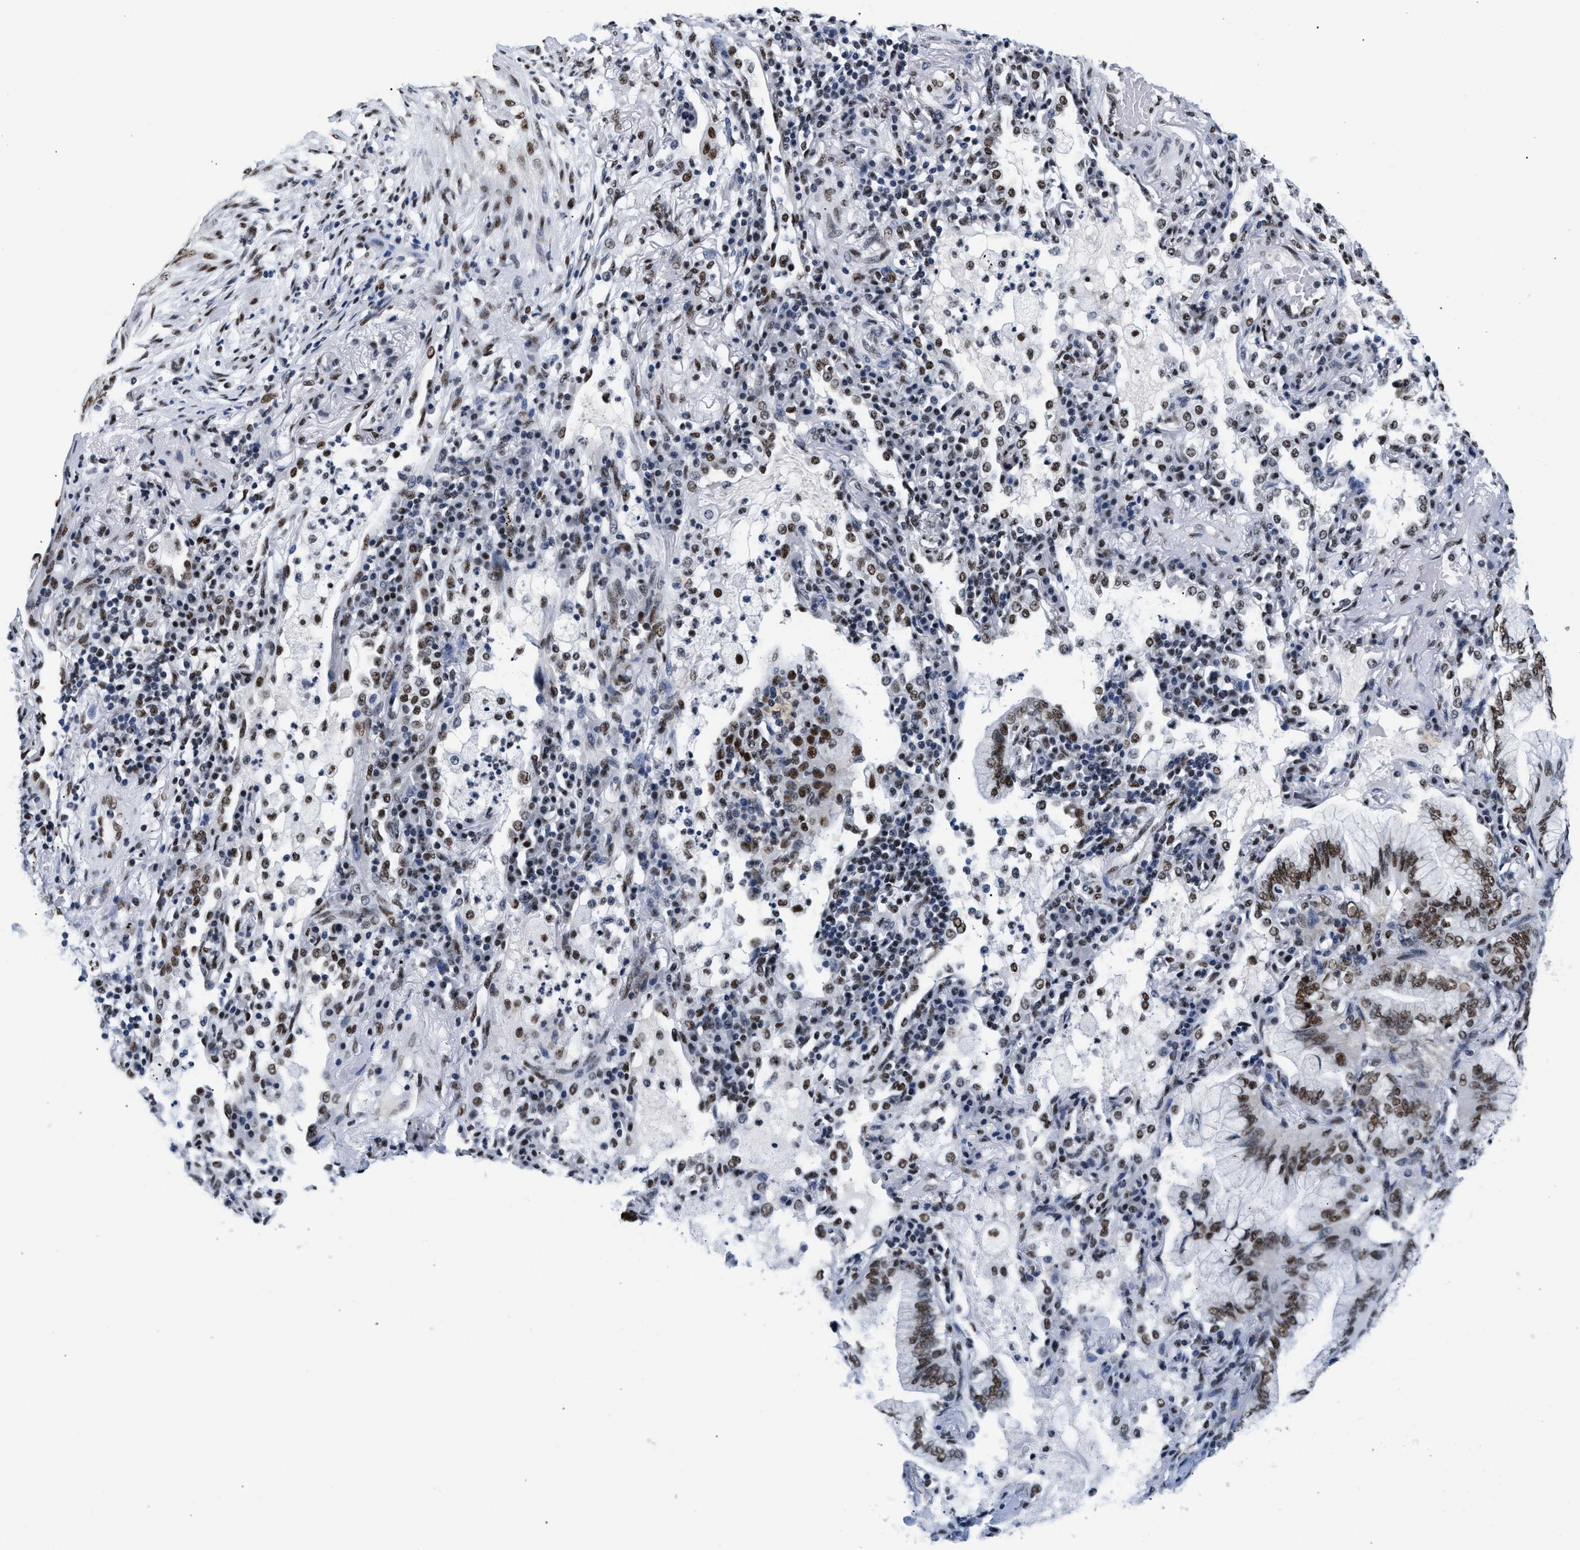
{"staining": {"intensity": "moderate", "quantity": "25%-75%", "location": "nuclear"}, "tissue": "lung cancer", "cell_type": "Tumor cells", "image_type": "cancer", "snomed": [{"axis": "morphology", "description": "Adenocarcinoma, NOS"}, {"axis": "topography", "description": "Lung"}], "caption": "IHC photomicrograph of neoplastic tissue: lung cancer stained using immunohistochemistry demonstrates medium levels of moderate protein expression localized specifically in the nuclear of tumor cells, appearing as a nuclear brown color.", "gene": "RAD50", "patient": {"sex": "female", "age": 70}}